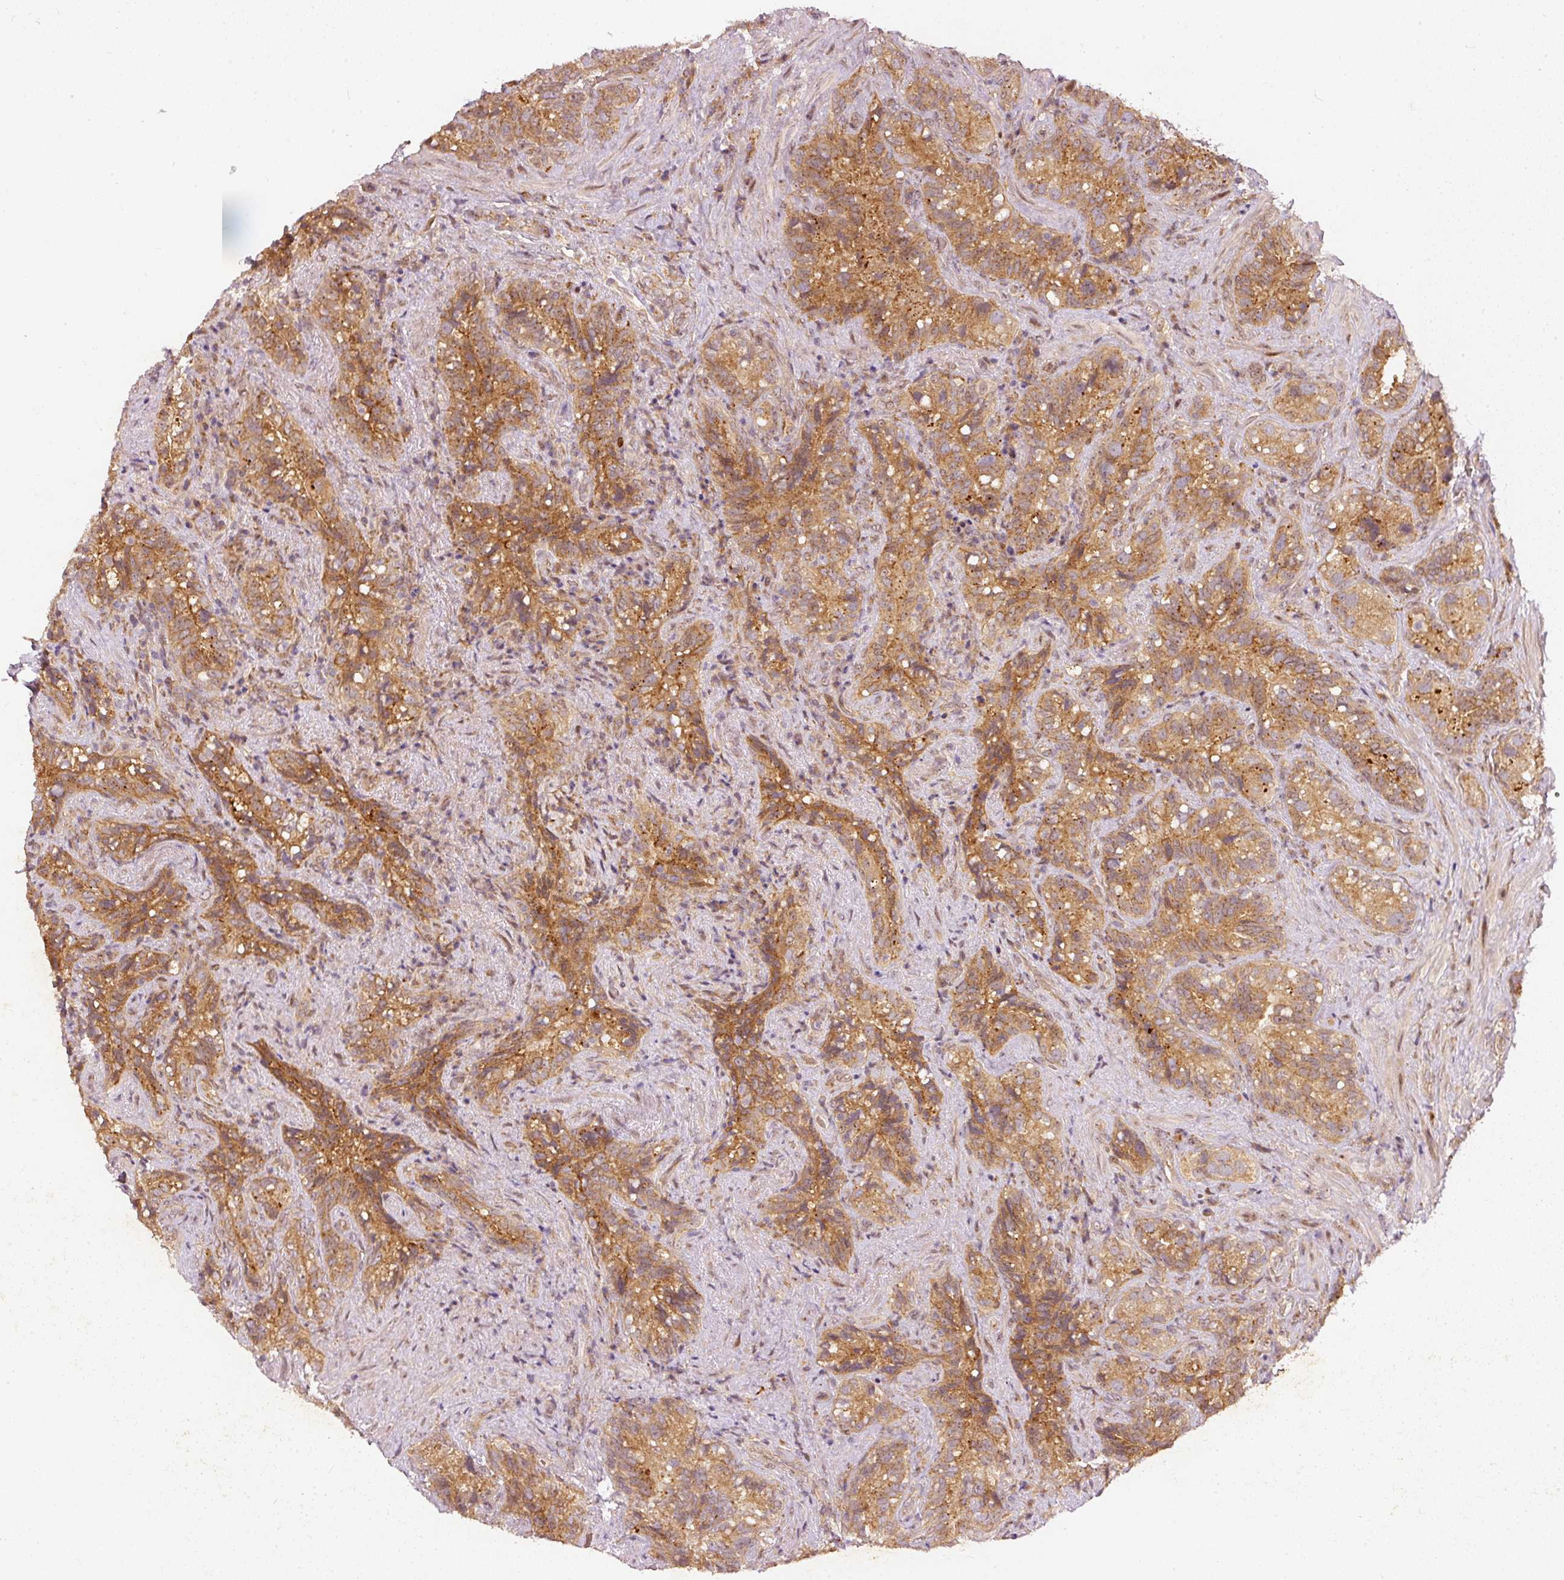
{"staining": {"intensity": "moderate", "quantity": ">75%", "location": "cytoplasmic/membranous"}, "tissue": "seminal vesicle", "cell_type": "Glandular cells", "image_type": "normal", "snomed": [{"axis": "morphology", "description": "Normal tissue, NOS"}, {"axis": "topography", "description": "Seminal veicle"}], "caption": "About >75% of glandular cells in unremarkable seminal vesicle demonstrate moderate cytoplasmic/membranous protein positivity as visualized by brown immunohistochemical staining.", "gene": "ZNF580", "patient": {"sex": "male", "age": 68}}